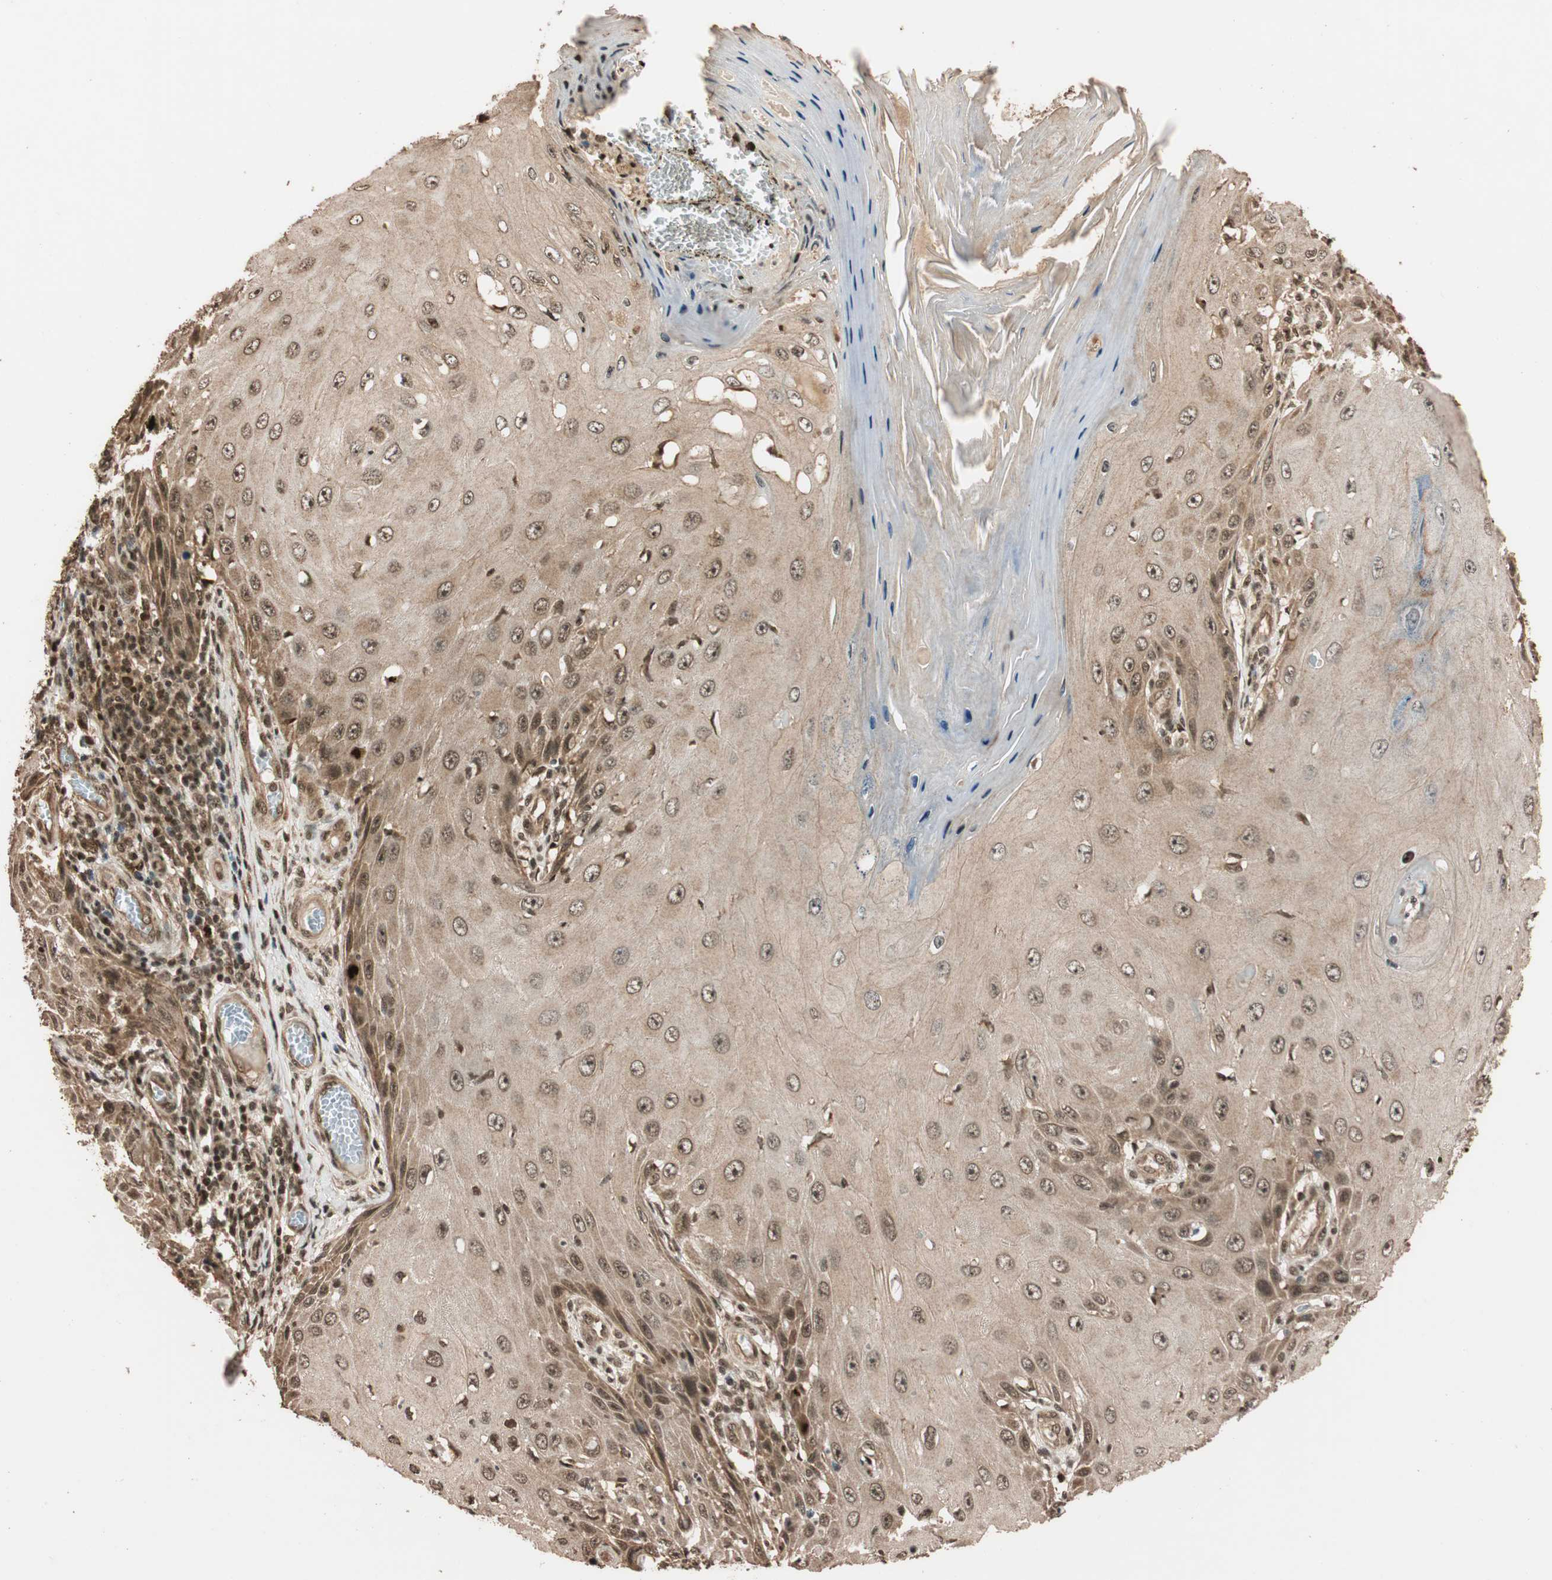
{"staining": {"intensity": "moderate", "quantity": "25%-75%", "location": "cytoplasmic/membranous"}, "tissue": "skin cancer", "cell_type": "Tumor cells", "image_type": "cancer", "snomed": [{"axis": "morphology", "description": "Squamous cell carcinoma, NOS"}, {"axis": "topography", "description": "Skin"}], "caption": "Immunohistochemistry histopathology image of human skin cancer (squamous cell carcinoma) stained for a protein (brown), which displays medium levels of moderate cytoplasmic/membranous staining in about 25%-75% of tumor cells.", "gene": "ALKBH5", "patient": {"sex": "female", "age": 73}}